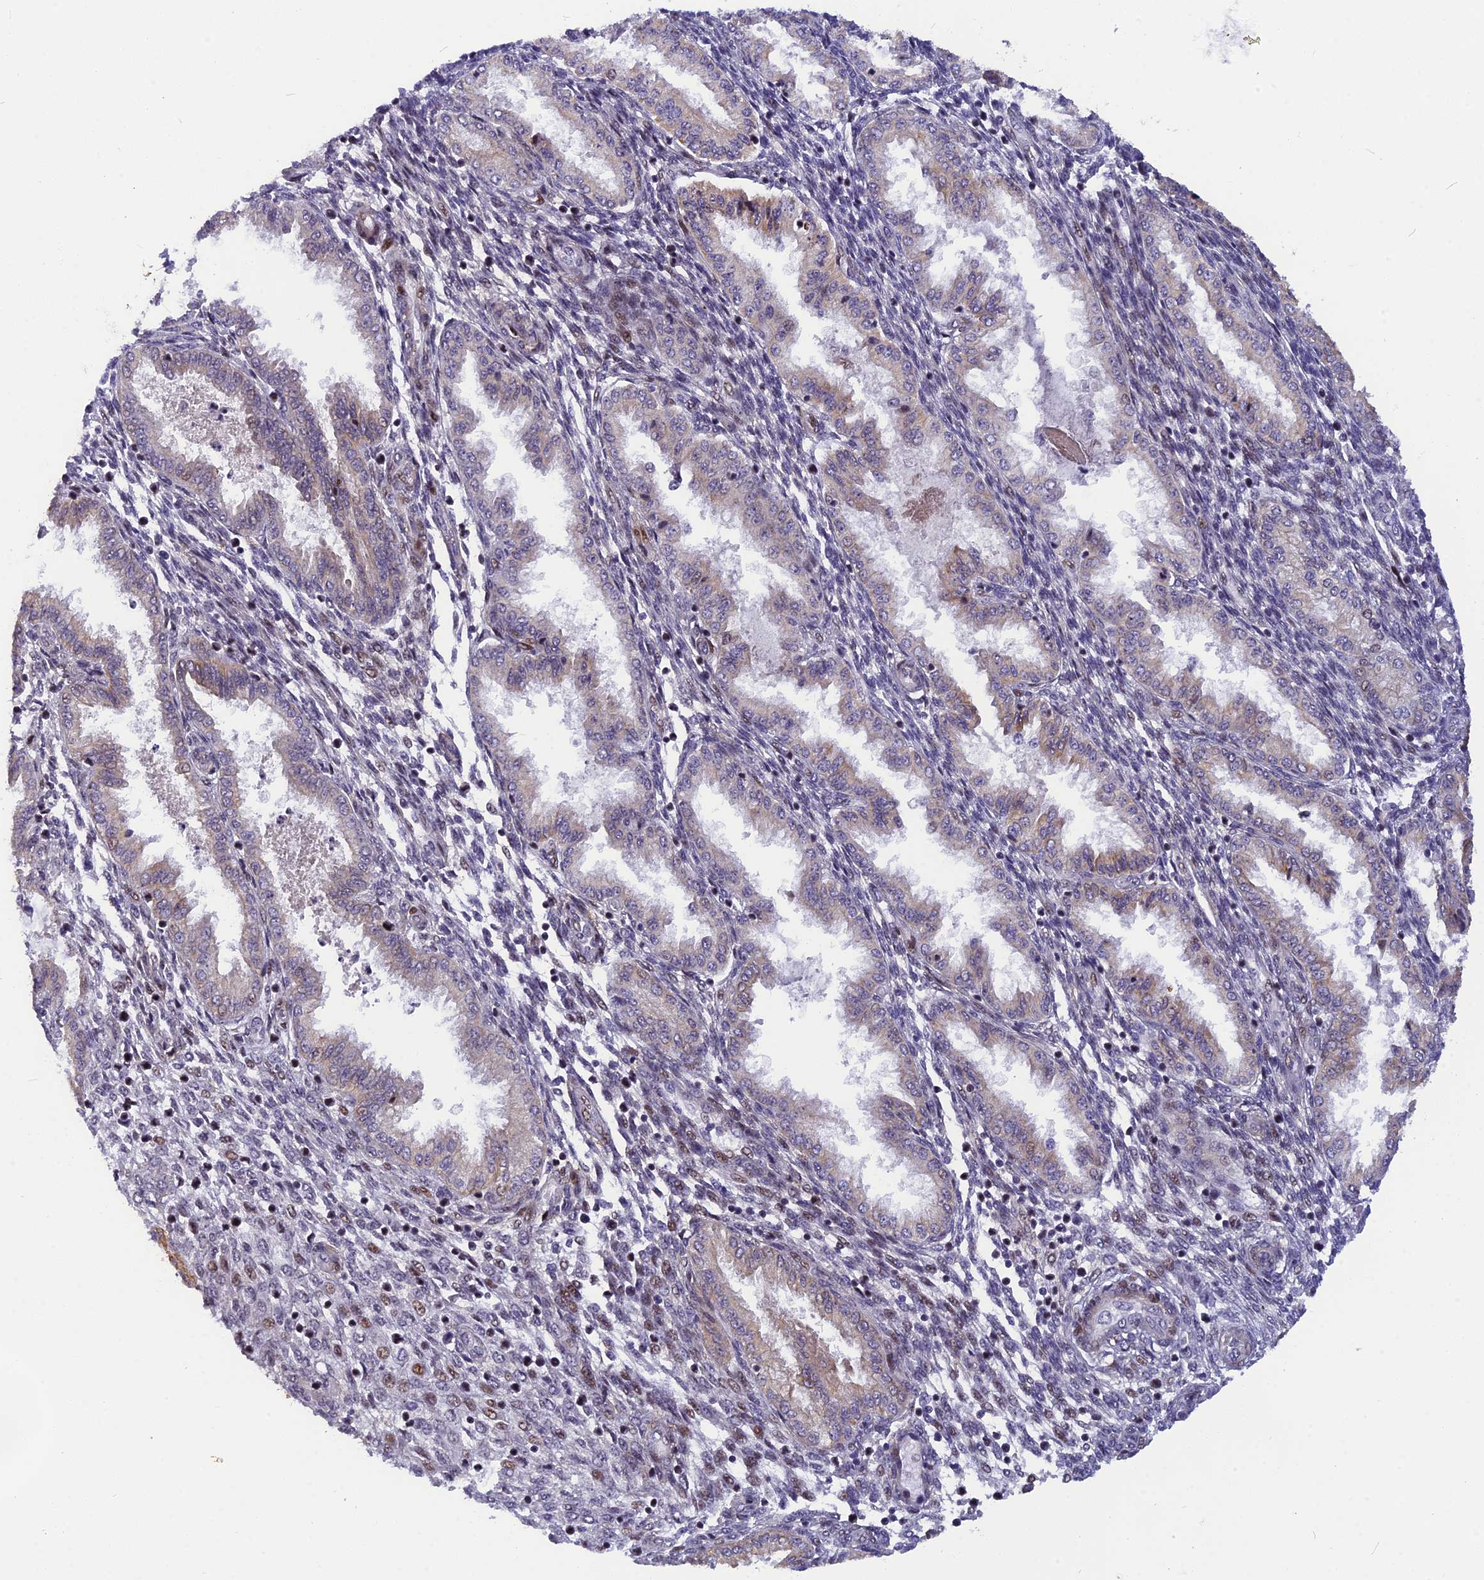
{"staining": {"intensity": "negative", "quantity": "none", "location": "none"}, "tissue": "endometrium", "cell_type": "Cells in endometrial stroma", "image_type": "normal", "snomed": [{"axis": "morphology", "description": "Normal tissue, NOS"}, {"axis": "topography", "description": "Endometrium"}], "caption": "A histopathology image of endometrium stained for a protein demonstrates no brown staining in cells in endometrial stroma. Nuclei are stained in blue.", "gene": "ANKRD34B", "patient": {"sex": "female", "age": 33}}